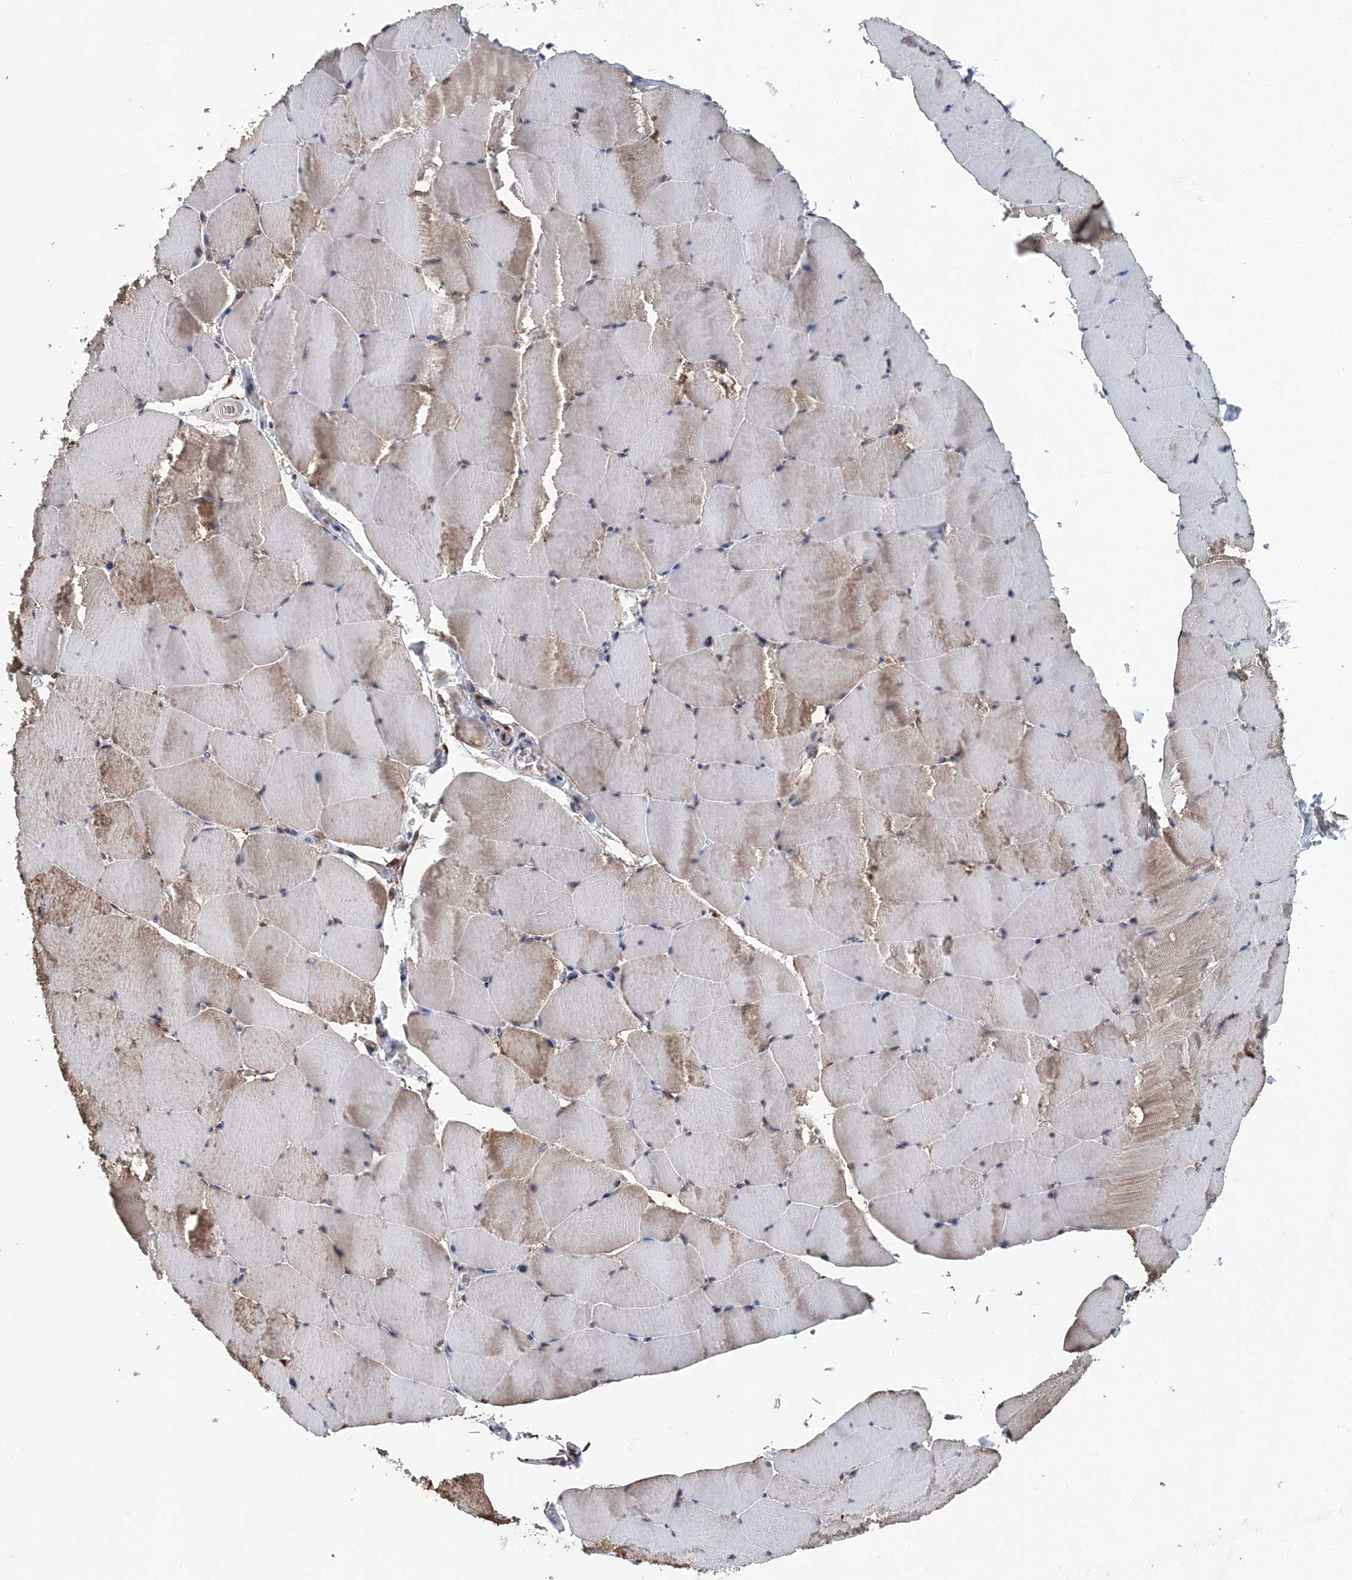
{"staining": {"intensity": "moderate", "quantity": "25%-75%", "location": "cytoplasmic/membranous"}, "tissue": "skeletal muscle", "cell_type": "Myocytes", "image_type": "normal", "snomed": [{"axis": "morphology", "description": "Normal tissue, NOS"}, {"axis": "topography", "description": "Skeletal muscle"}], "caption": "This histopathology image reveals immunohistochemistry staining of benign skeletal muscle, with medium moderate cytoplasmic/membranous expression in approximately 25%-75% of myocytes.", "gene": "SPOPL", "patient": {"sex": "male", "age": 62}}